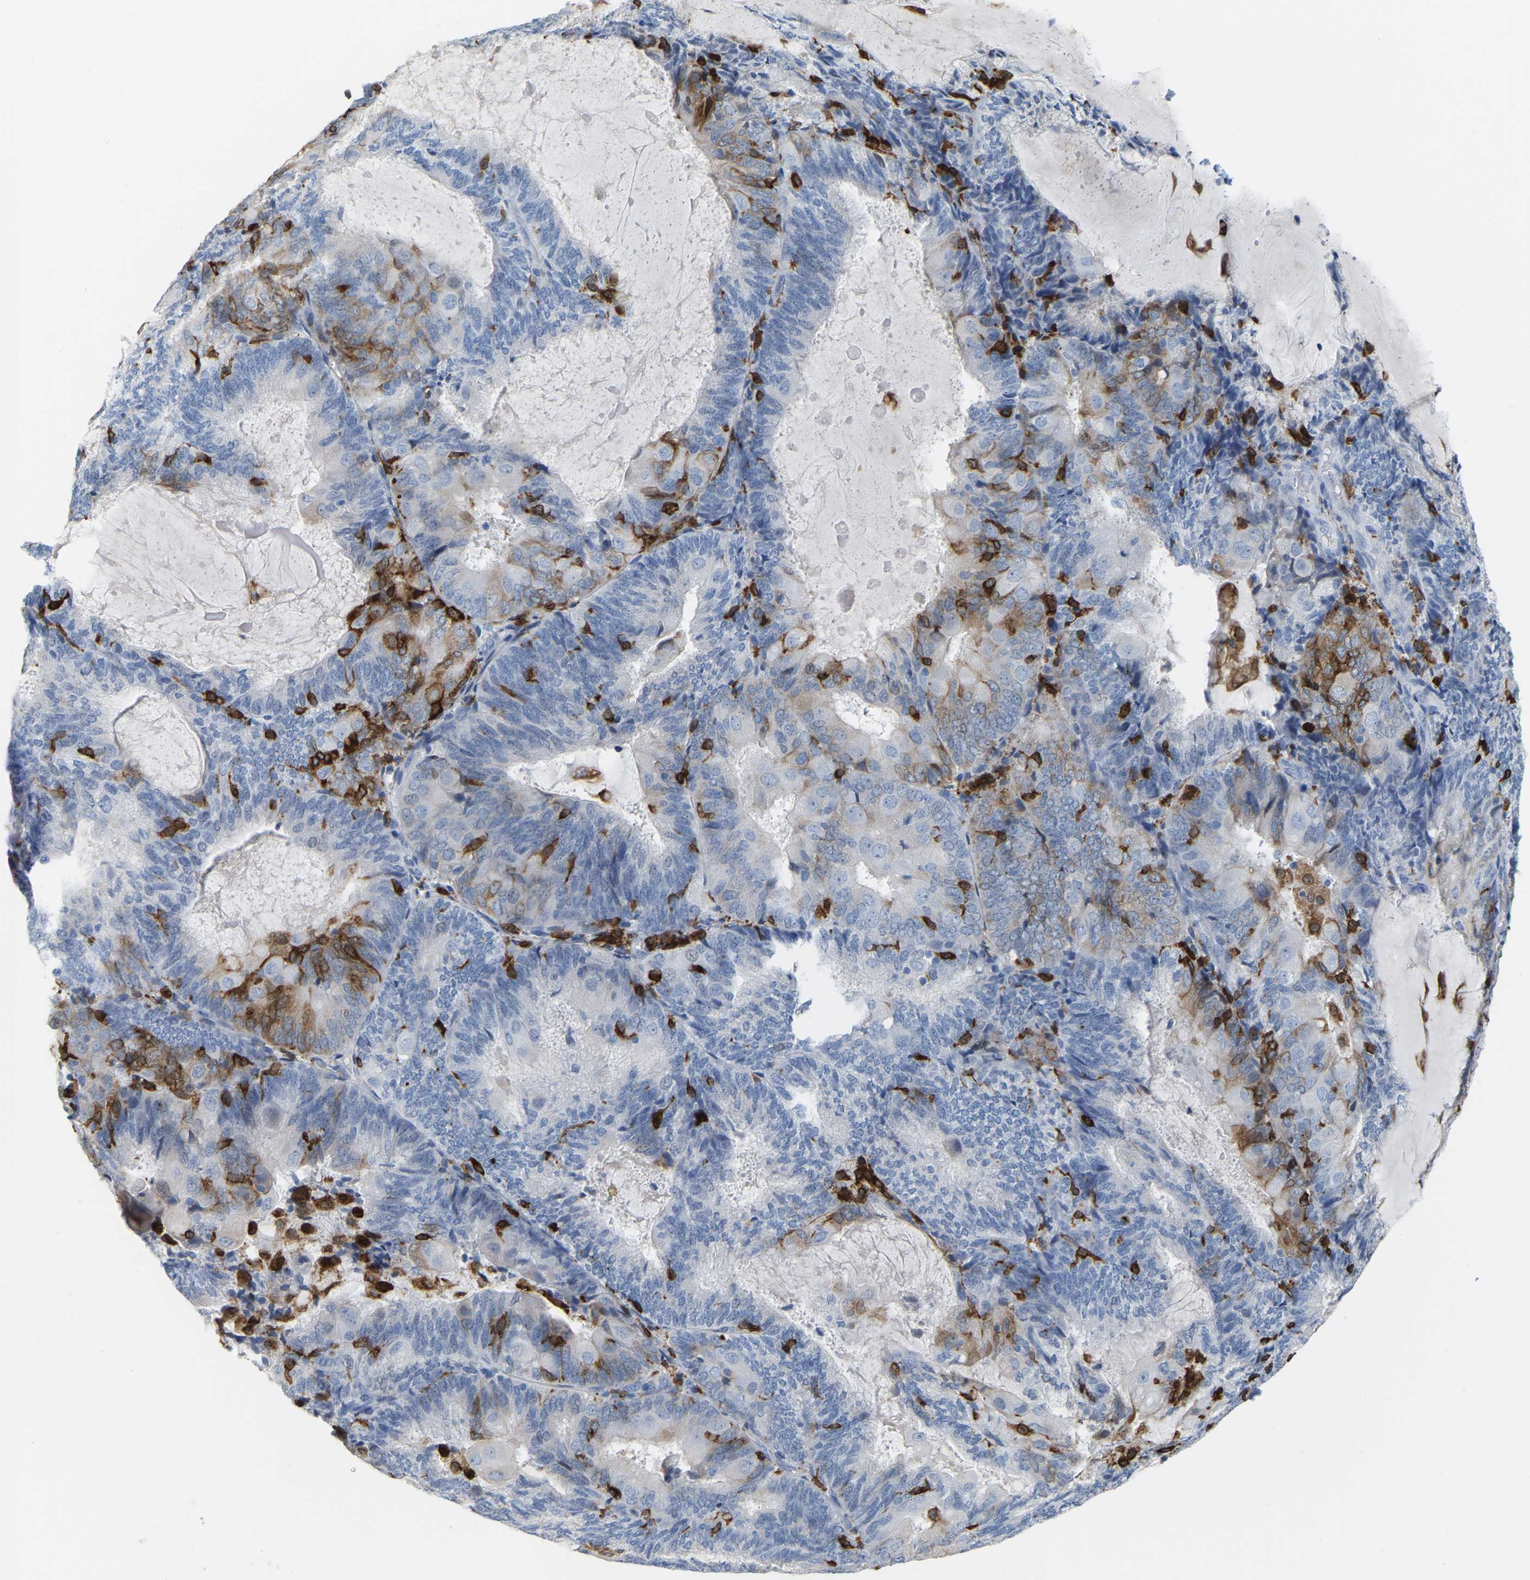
{"staining": {"intensity": "moderate", "quantity": "25%-75%", "location": "cytoplasmic/membranous"}, "tissue": "endometrial cancer", "cell_type": "Tumor cells", "image_type": "cancer", "snomed": [{"axis": "morphology", "description": "Adenocarcinoma, NOS"}, {"axis": "topography", "description": "Endometrium"}], "caption": "A brown stain highlights moderate cytoplasmic/membranous positivity of a protein in endometrial cancer tumor cells.", "gene": "PTGS1", "patient": {"sex": "female", "age": 81}}